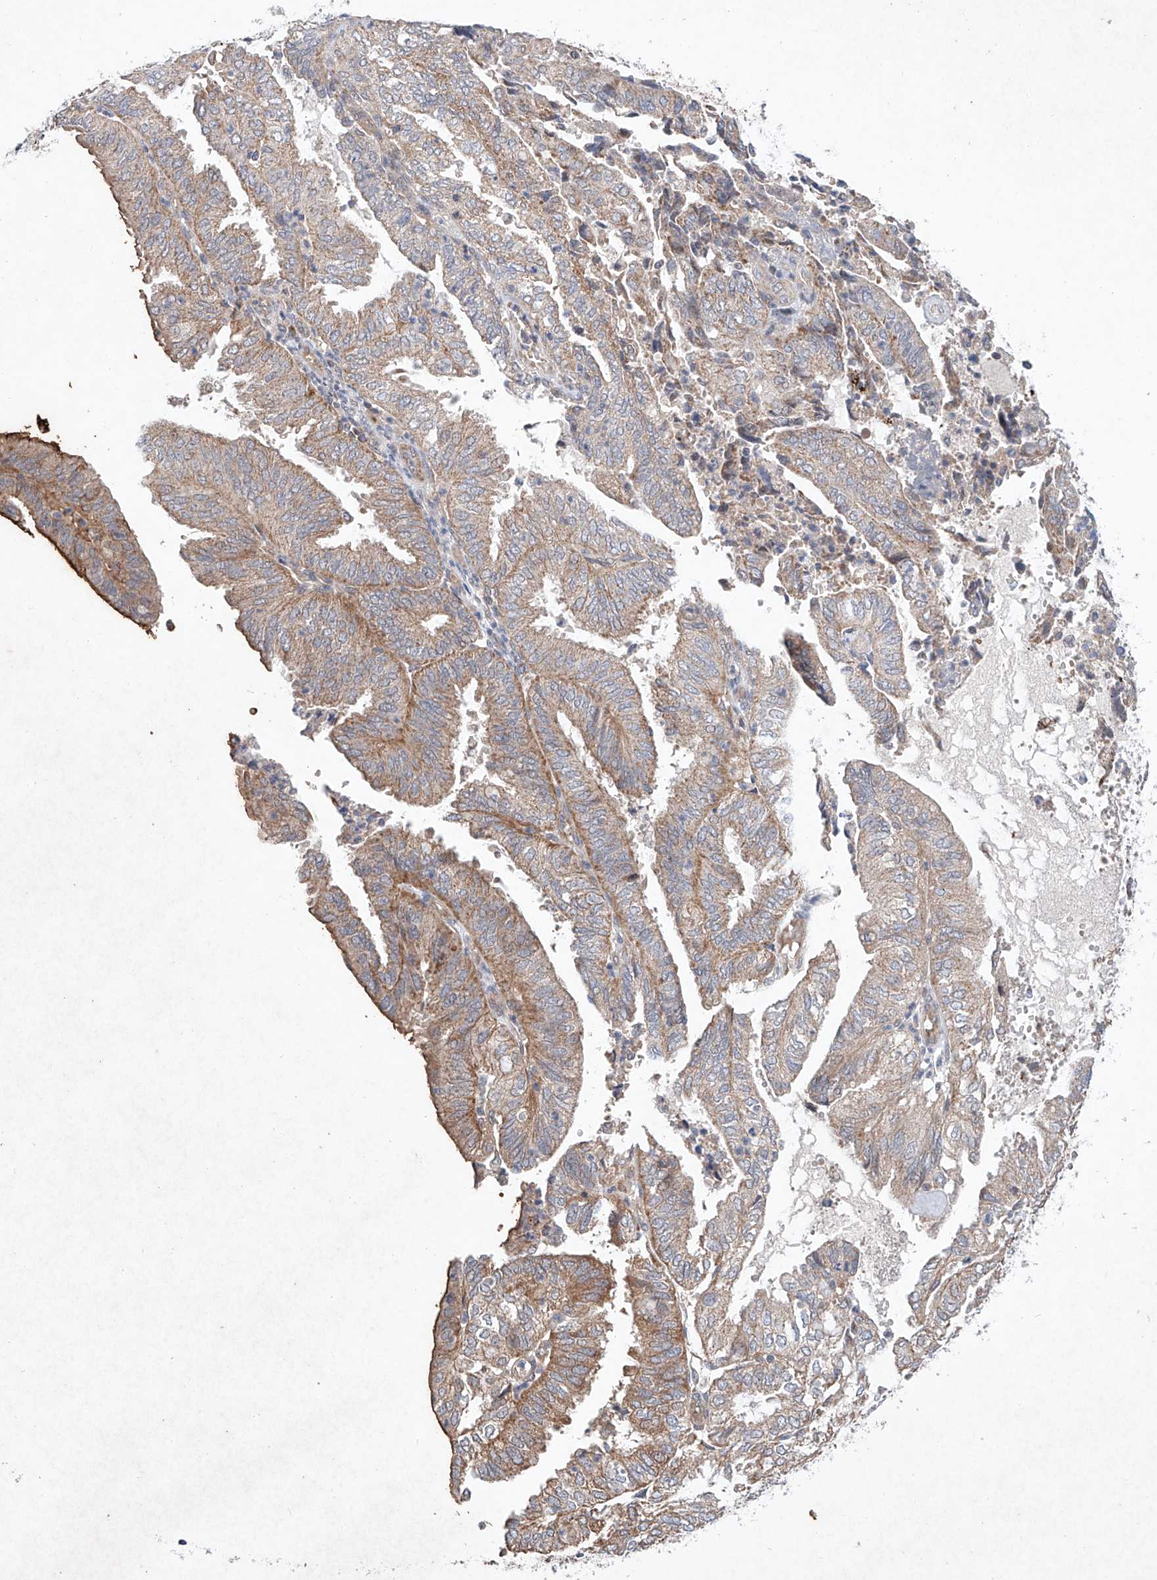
{"staining": {"intensity": "moderate", "quantity": "<25%", "location": "cytoplasmic/membranous"}, "tissue": "endometrial cancer", "cell_type": "Tumor cells", "image_type": "cancer", "snomed": [{"axis": "morphology", "description": "Adenocarcinoma, NOS"}, {"axis": "topography", "description": "Uterus"}], "caption": "A high-resolution micrograph shows immunohistochemistry staining of endometrial adenocarcinoma, which demonstrates moderate cytoplasmic/membranous expression in about <25% of tumor cells.", "gene": "FASTK", "patient": {"sex": "female", "age": 60}}